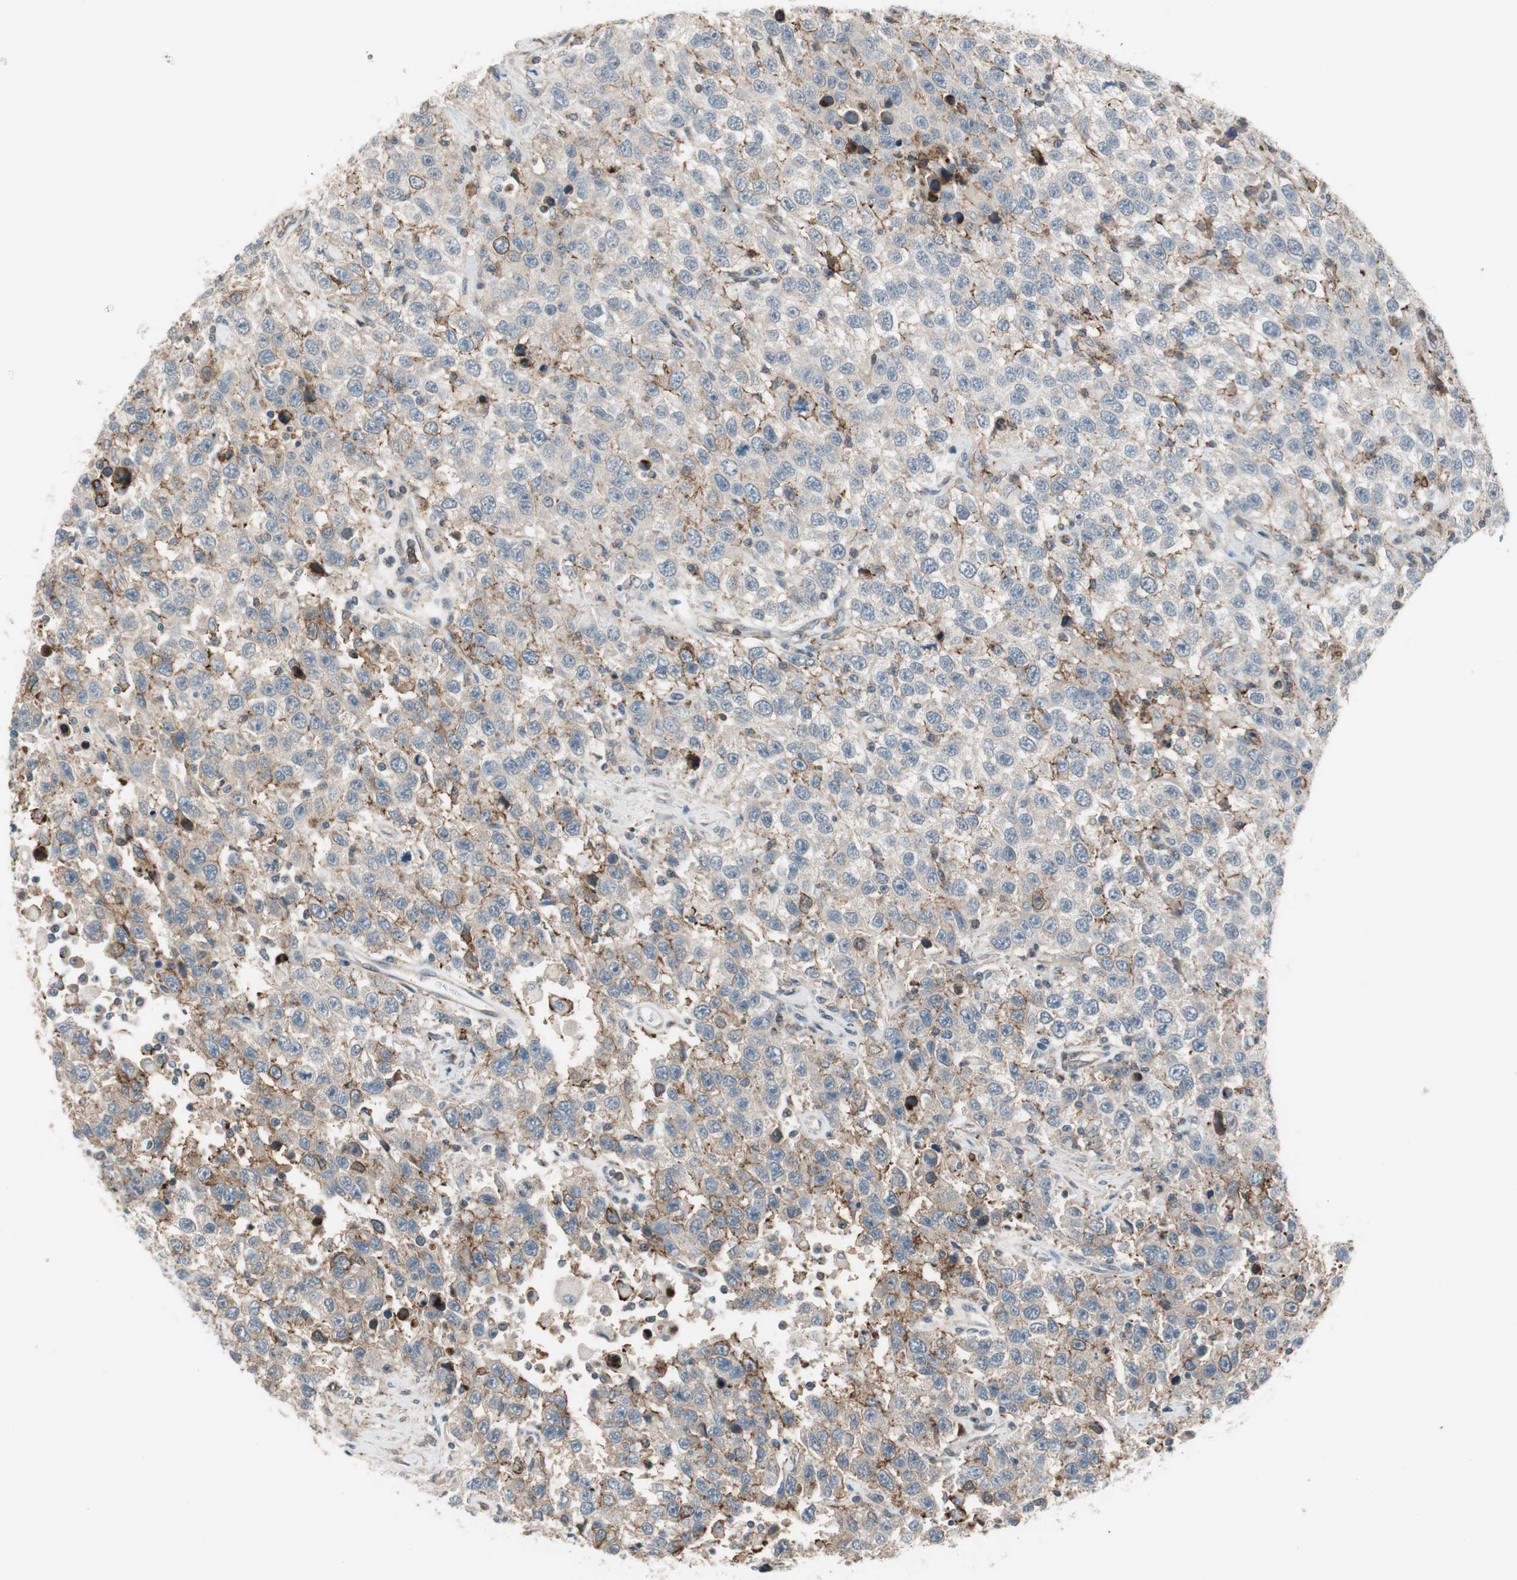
{"staining": {"intensity": "moderate", "quantity": "25%-75%", "location": "cytoplasmic/membranous"}, "tissue": "testis cancer", "cell_type": "Tumor cells", "image_type": "cancer", "snomed": [{"axis": "morphology", "description": "Seminoma, NOS"}, {"axis": "topography", "description": "Testis"}], "caption": "Testis cancer (seminoma) stained with a protein marker reveals moderate staining in tumor cells.", "gene": "GRHL1", "patient": {"sex": "male", "age": 41}}